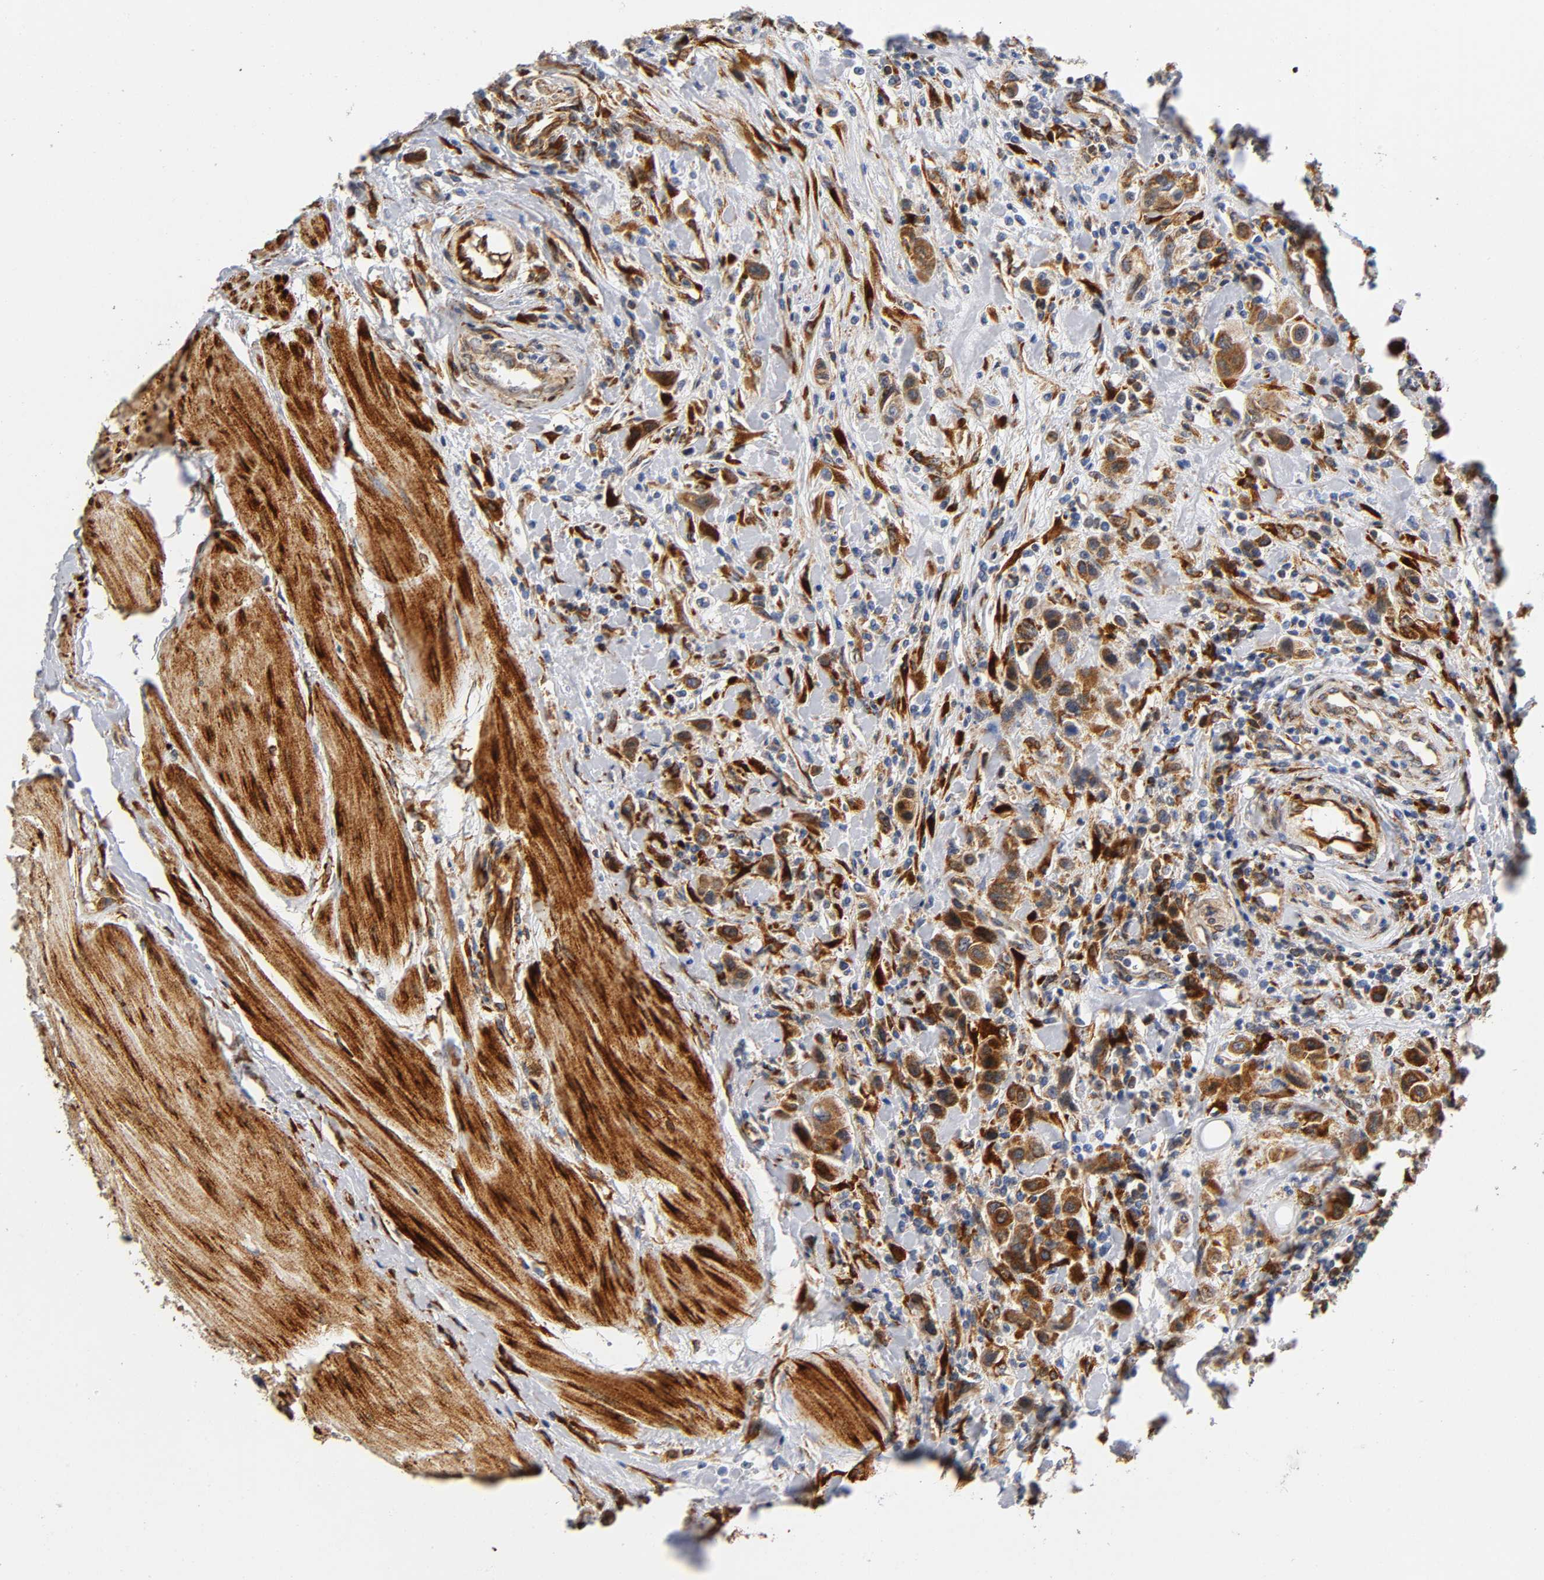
{"staining": {"intensity": "strong", "quantity": ">75%", "location": "cytoplasmic/membranous"}, "tissue": "urothelial cancer", "cell_type": "Tumor cells", "image_type": "cancer", "snomed": [{"axis": "morphology", "description": "Urothelial carcinoma, High grade"}, {"axis": "topography", "description": "Urinary bladder"}], "caption": "This micrograph reveals immunohistochemistry (IHC) staining of human urothelial cancer, with high strong cytoplasmic/membranous positivity in about >75% of tumor cells.", "gene": "SOS2", "patient": {"sex": "male", "age": 50}}